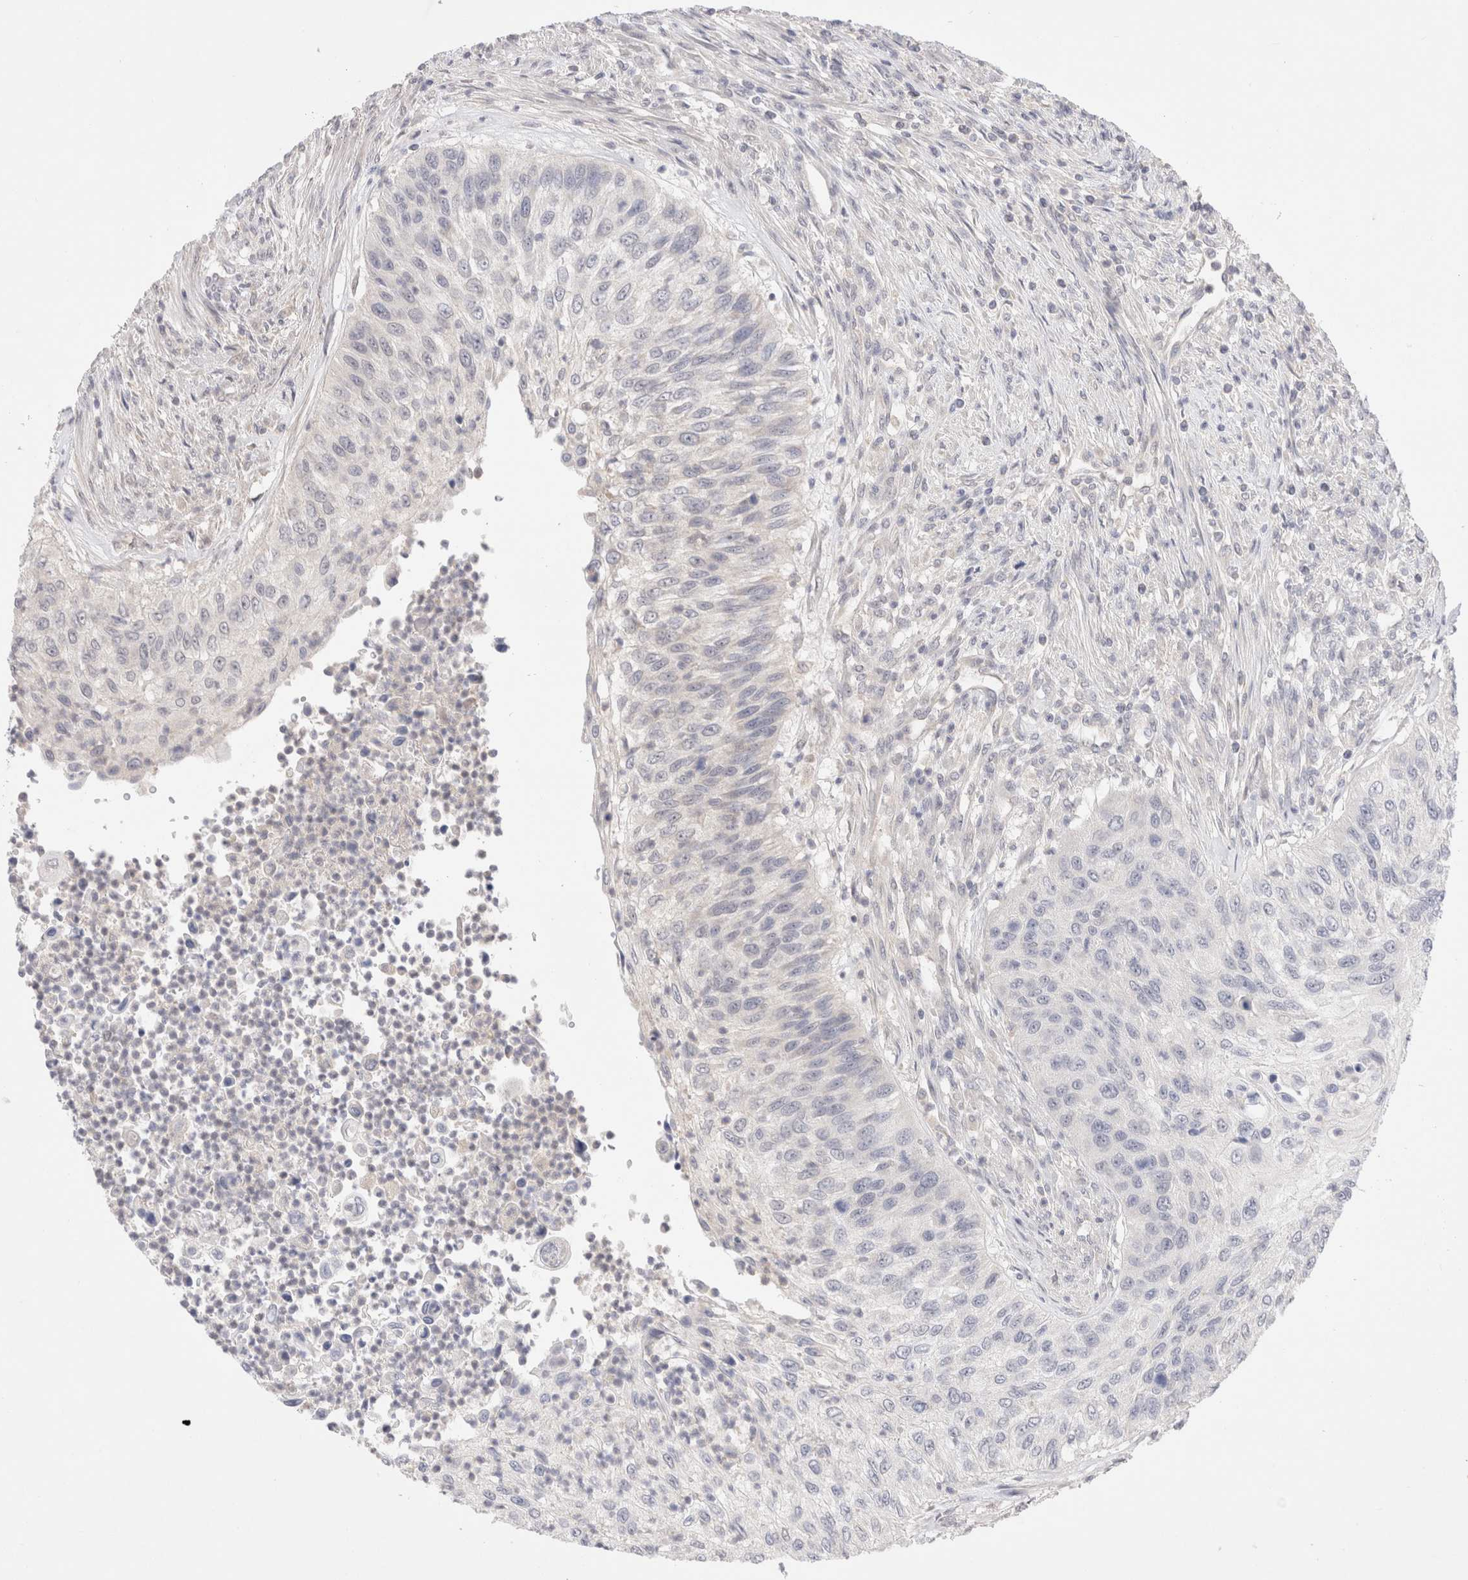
{"staining": {"intensity": "negative", "quantity": "none", "location": "none"}, "tissue": "urothelial cancer", "cell_type": "Tumor cells", "image_type": "cancer", "snomed": [{"axis": "morphology", "description": "Urothelial carcinoma, High grade"}, {"axis": "topography", "description": "Urinary bladder"}], "caption": "High magnification brightfield microscopy of high-grade urothelial carcinoma stained with DAB (3,3'-diaminobenzidine) (brown) and counterstained with hematoxylin (blue): tumor cells show no significant staining.", "gene": "SPATA20", "patient": {"sex": "female", "age": 60}}